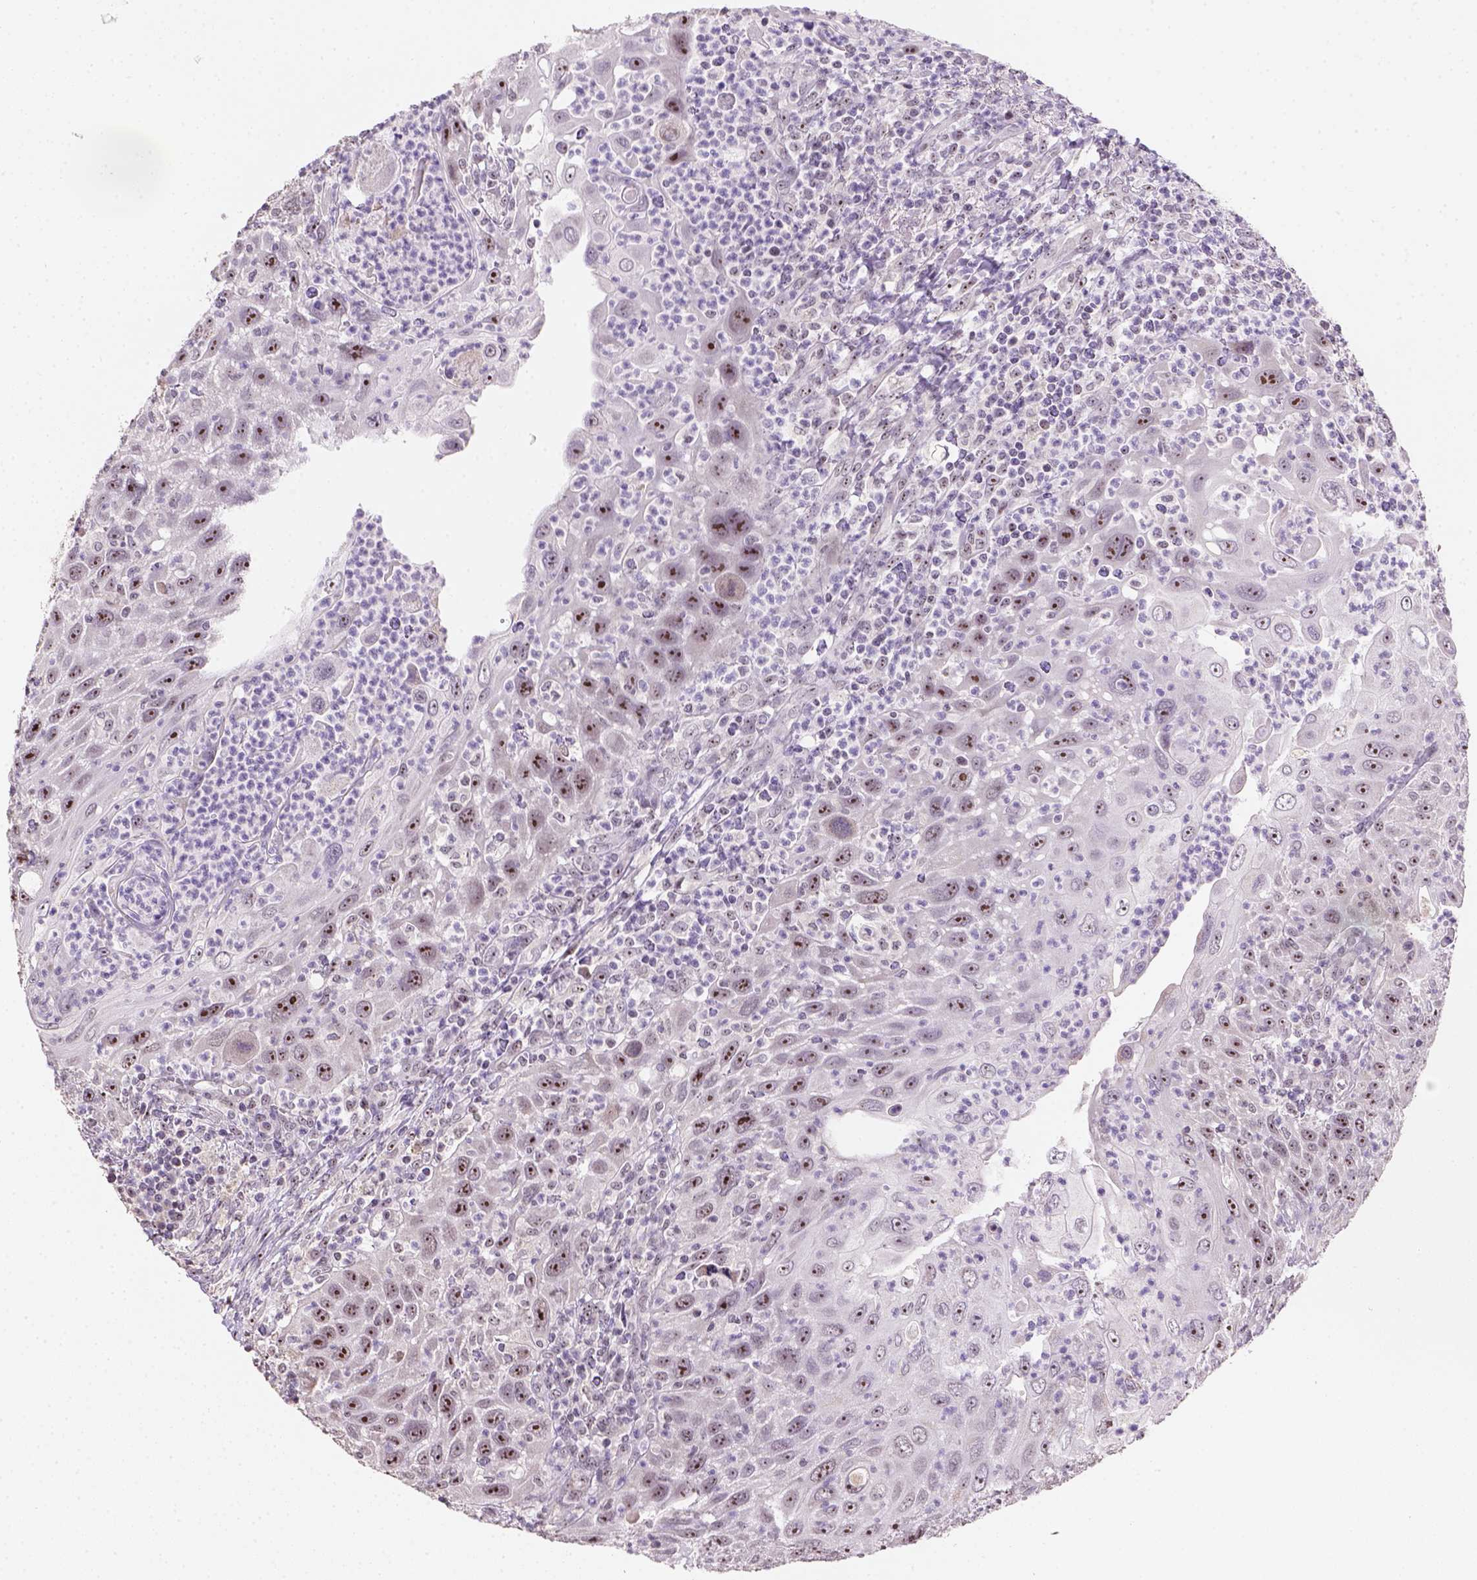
{"staining": {"intensity": "strong", "quantity": ">75%", "location": "nuclear"}, "tissue": "head and neck cancer", "cell_type": "Tumor cells", "image_type": "cancer", "snomed": [{"axis": "morphology", "description": "Squamous cell carcinoma, NOS"}, {"axis": "topography", "description": "Head-Neck"}], "caption": "Approximately >75% of tumor cells in human head and neck squamous cell carcinoma demonstrate strong nuclear protein positivity as visualized by brown immunohistochemical staining.", "gene": "DDX50", "patient": {"sex": "male", "age": 69}}